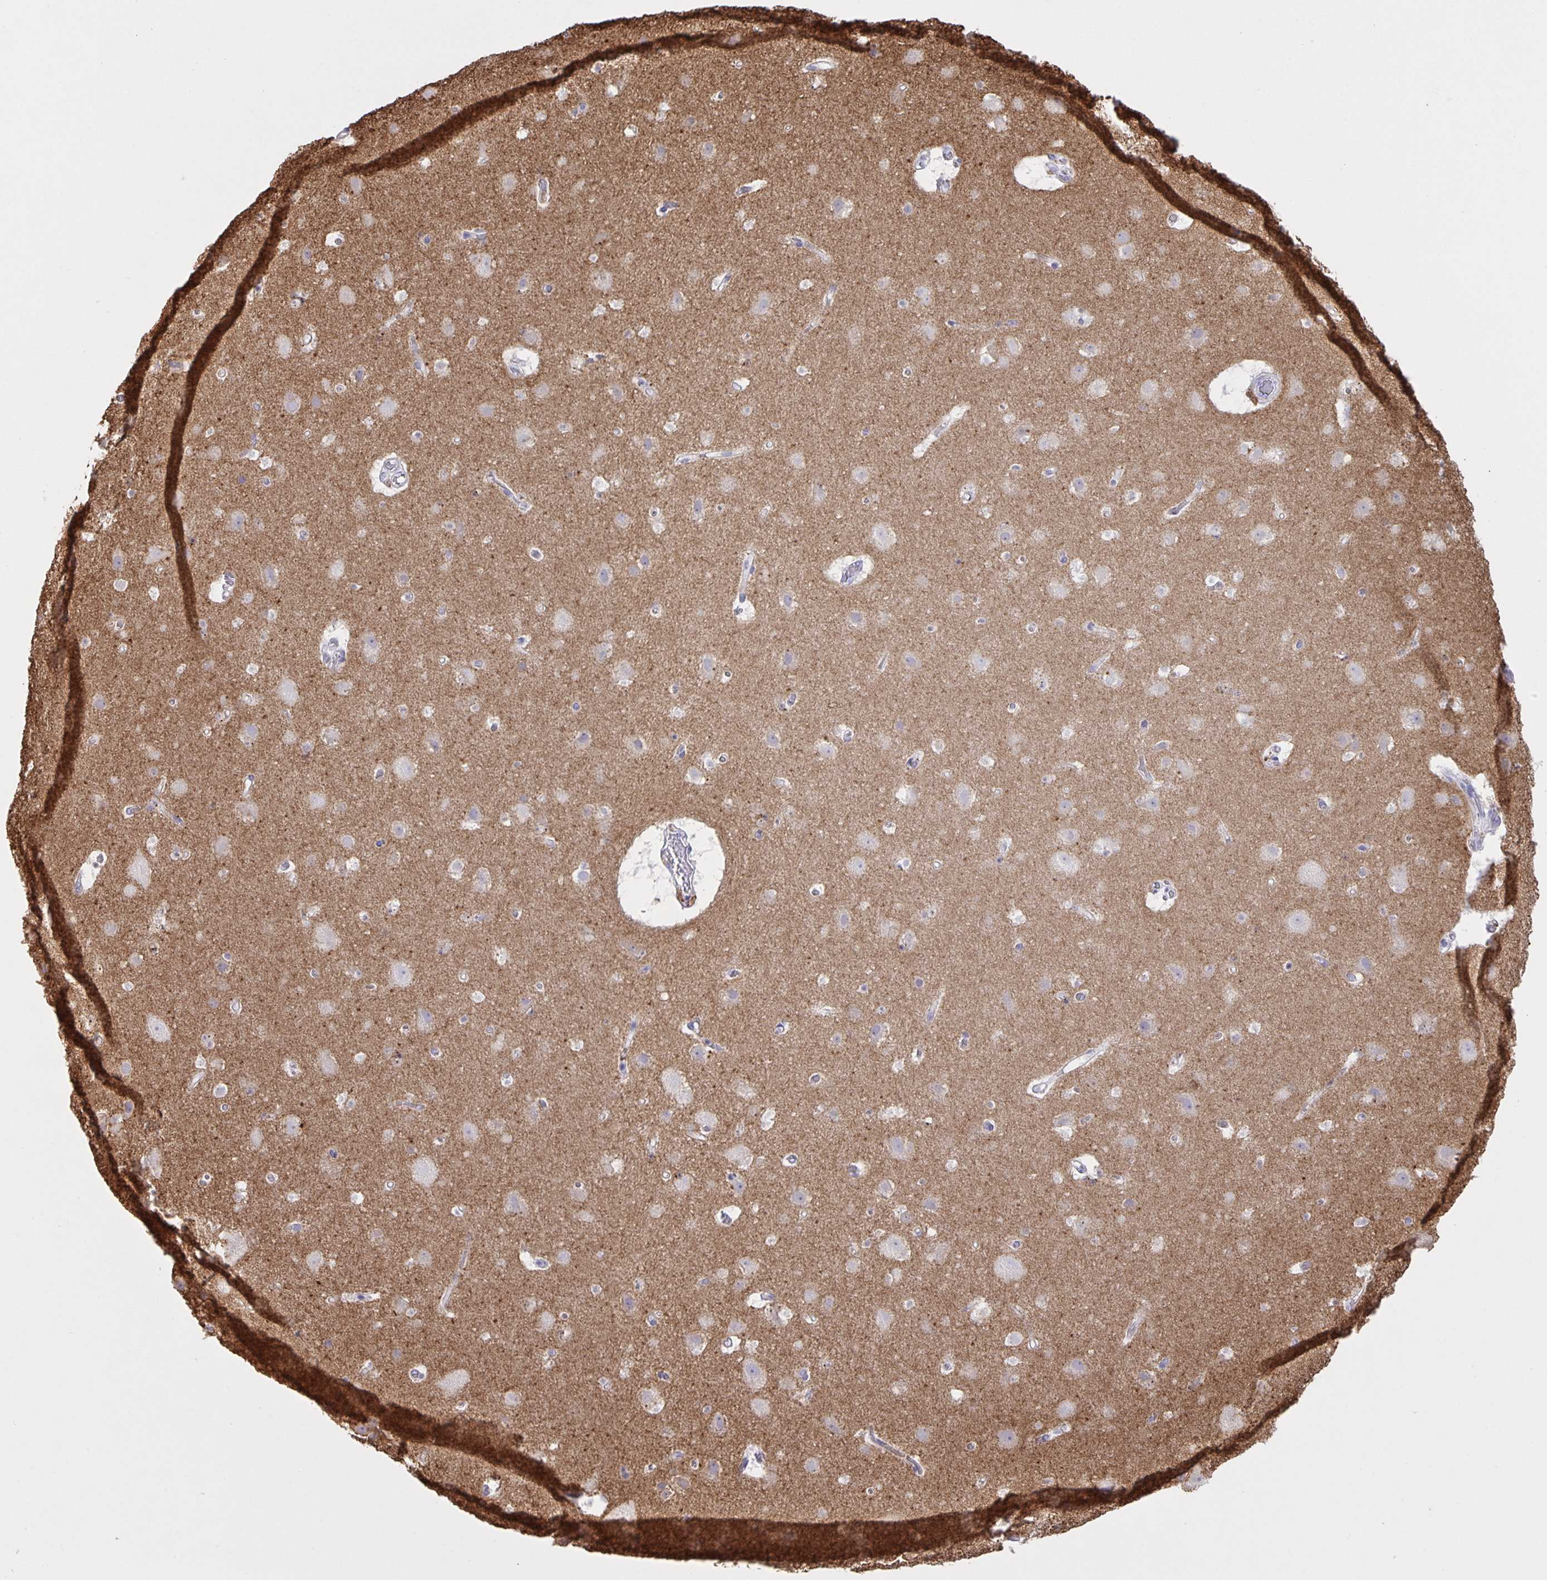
{"staining": {"intensity": "negative", "quantity": "none", "location": "none"}, "tissue": "cerebral cortex", "cell_type": "Endothelial cells", "image_type": "normal", "snomed": [{"axis": "morphology", "description": "Normal tissue, NOS"}, {"axis": "topography", "description": "Cerebral cortex"}], "caption": "DAB immunohistochemical staining of benign cerebral cortex displays no significant expression in endothelial cells.", "gene": "SRCIN1", "patient": {"sex": "female", "age": 42}}